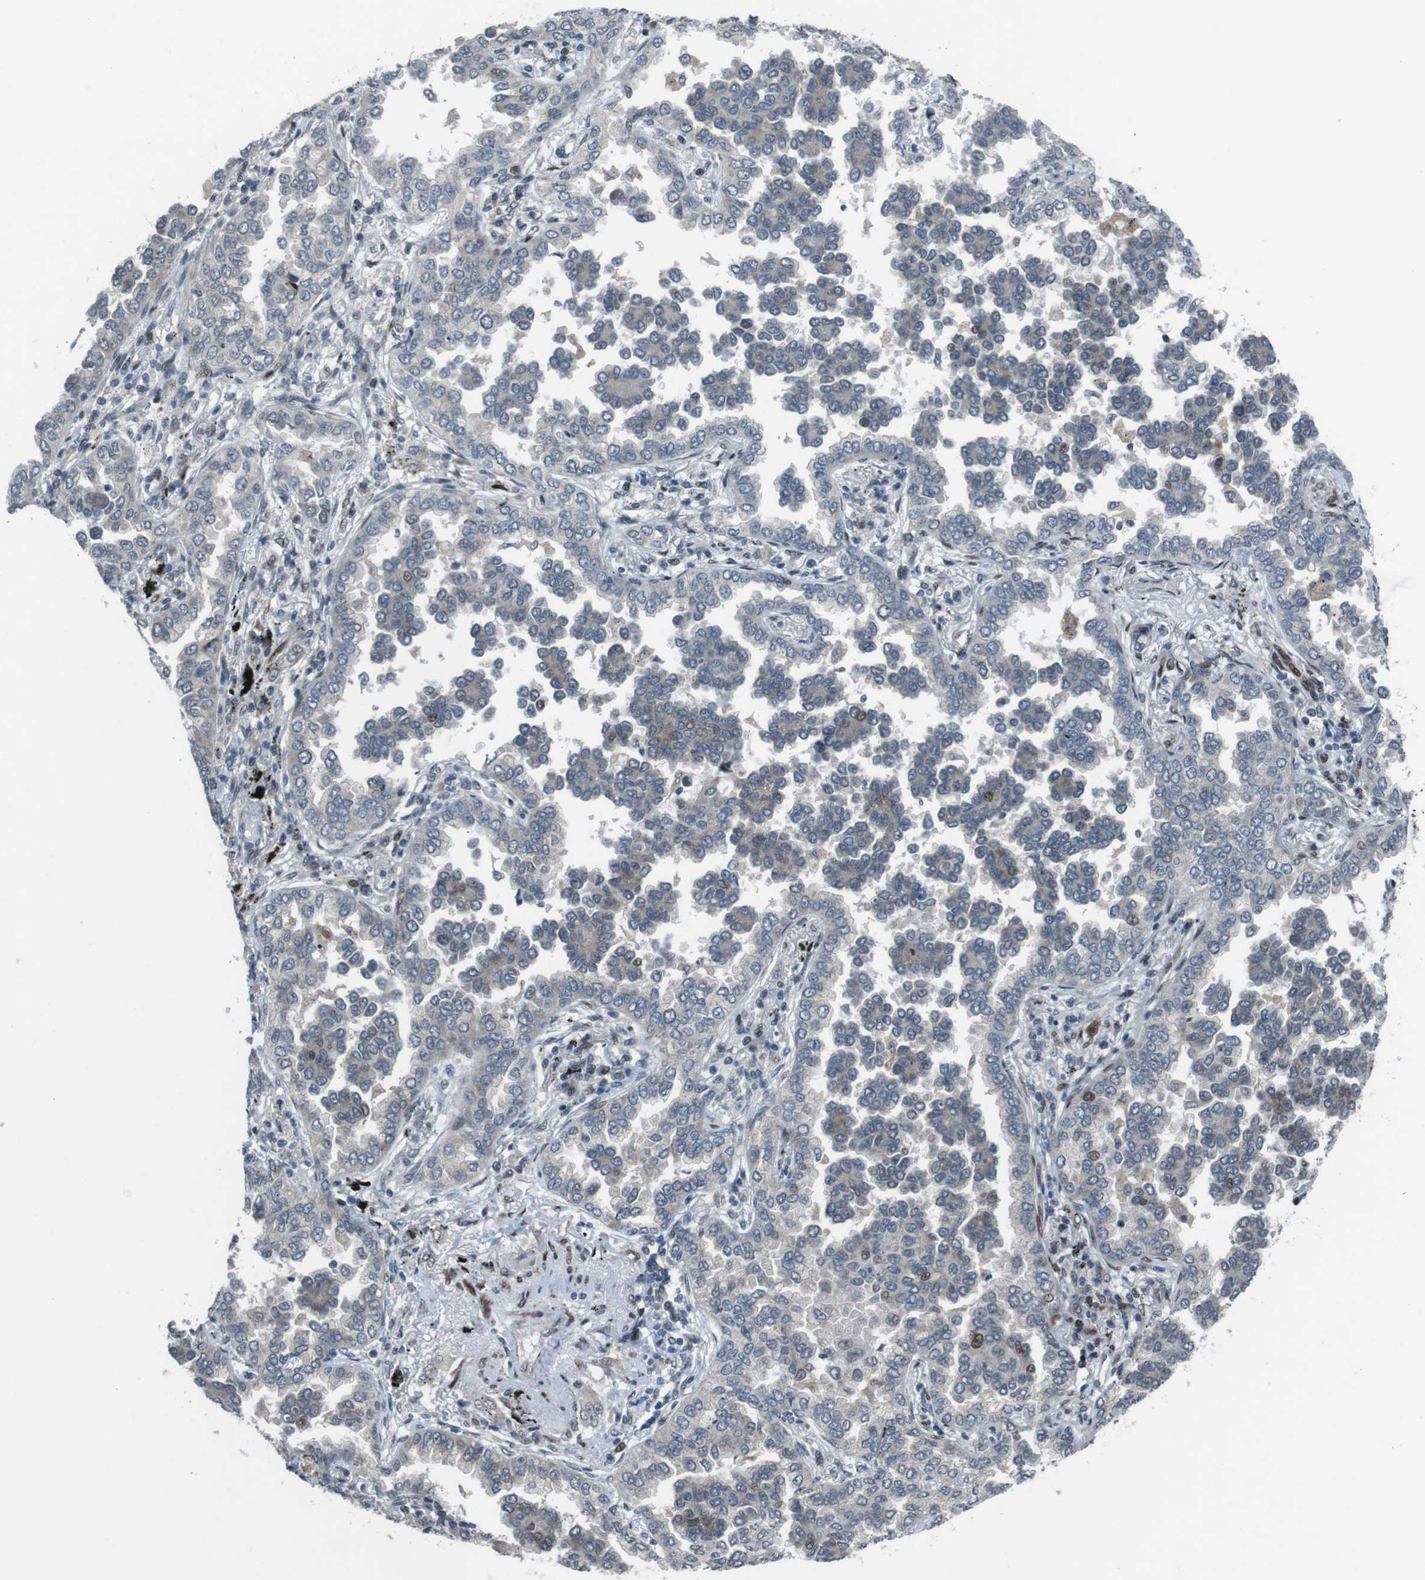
{"staining": {"intensity": "moderate", "quantity": "<25%", "location": "cytoplasmic/membranous,nuclear"}, "tissue": "lung cancer", "cell_type": "Tumor cells", "image_type": "cancer", "snomed": [{"axis": "morphology", "description": "Normal tissue, NOS"}, {"axis": "morphology", "description": "Adenocarcinoma, NOS"}, {"axis": "topography", "description": "Lung"}], "caption": "Protein expression analysis of lung cancer displays moderate cytoplasmic/membranous and nuclear staining in about <25% of tumor cells. The staining is performed using DAB (3,3'-diaminobenzidine) brown chromogen to label protein expression. The nuclei are counter-stained blue using hematoxylin.", "gene": "PBRM1", "patient": {"sex": "male", "age": 59}}